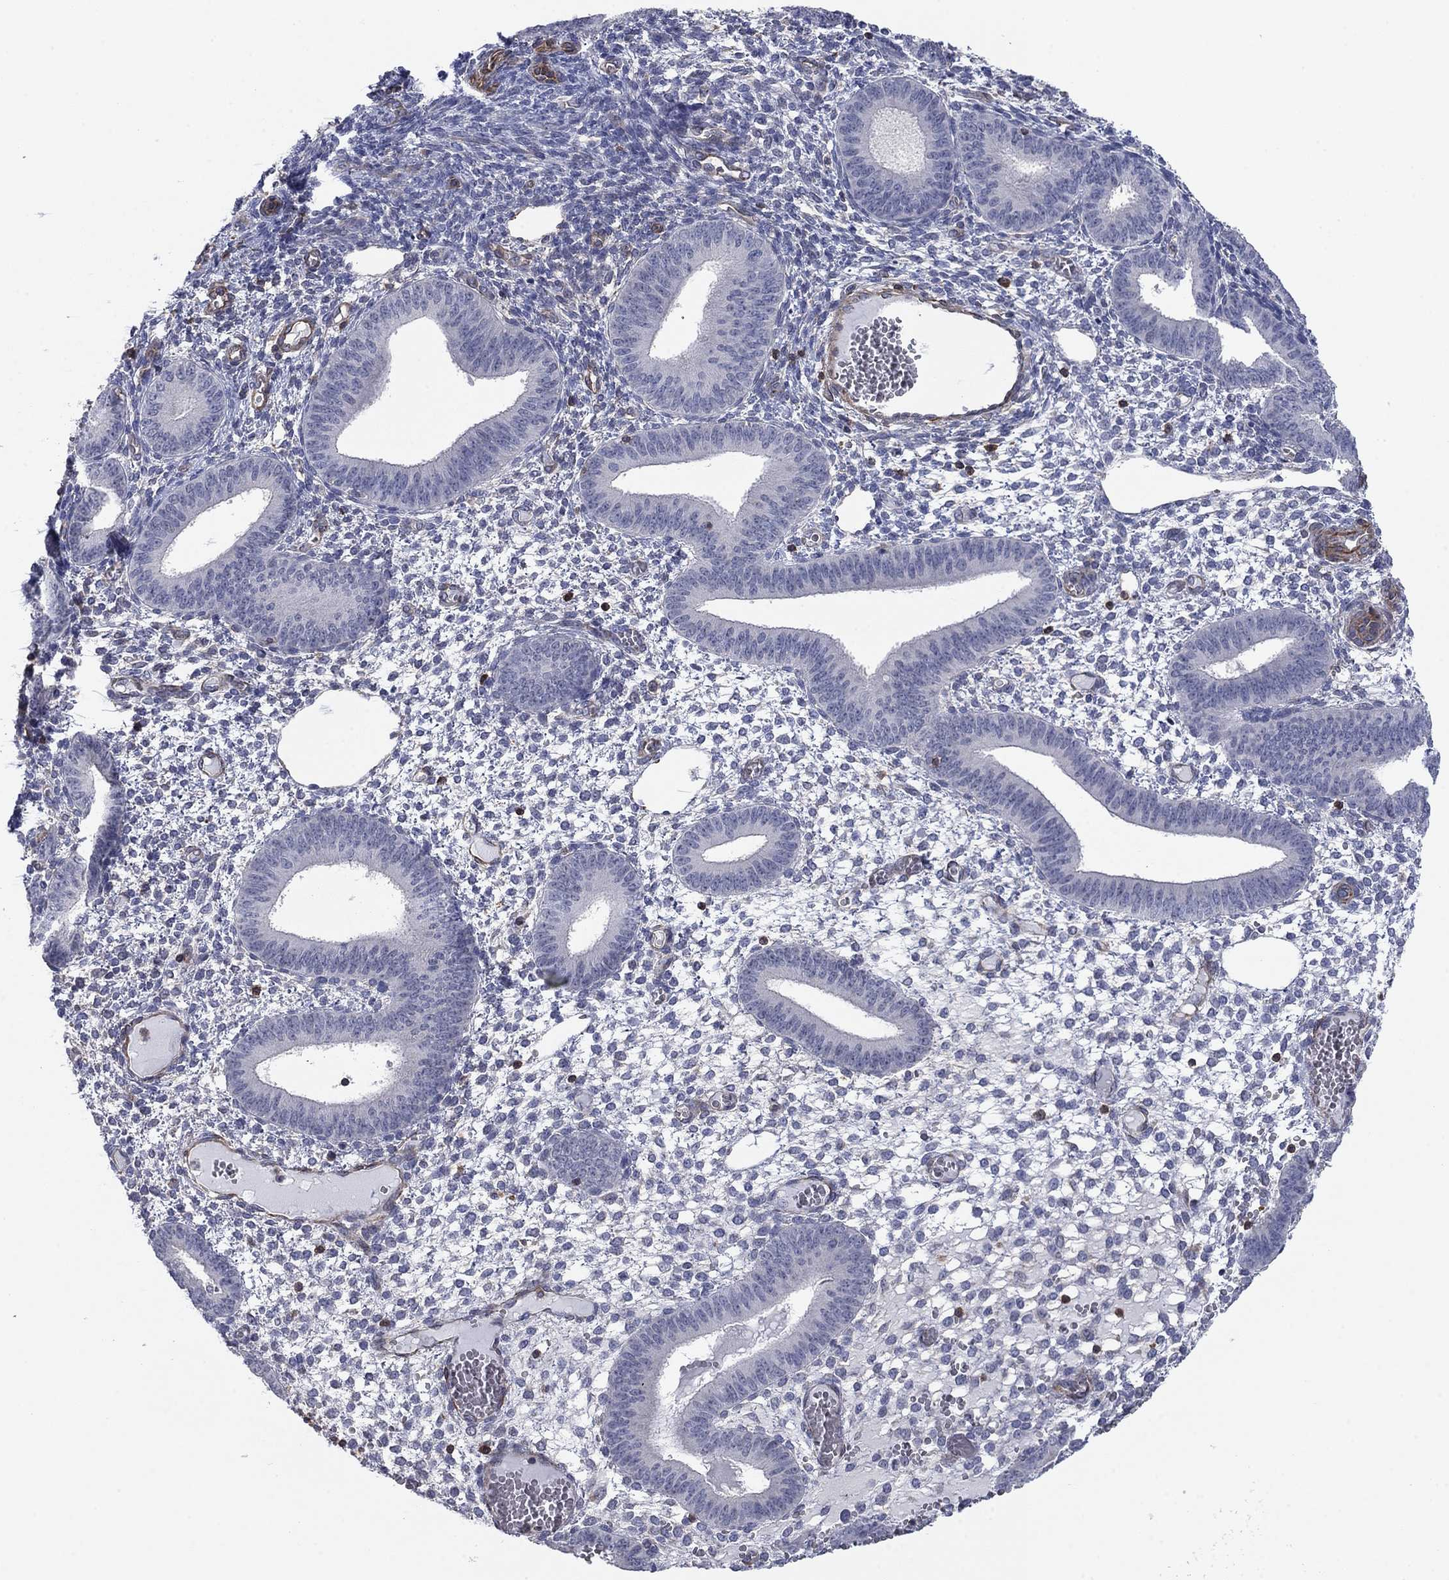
{"staining": {"intensity": "negative", "quantity": "none", "location": "none"}, "tissue": "endometrium", "cell_type": "Cells in endometrial stroma", "image_type": "normal", "snomed": [{"axis": "morphology", "description": "Normal tissue, NOS"}, {"axis": "topography", "description": "Endometrium"}], "caption": "Immunohistochemistry histopathology image of unremarkable endometrium stained for a protein (brown), which shows no staining in cells in endometrial stroma. (Stains: DAB (3,3'-diaminobenzidine) IHC with hematoxylin counter stain, Microscopy: brightfield microscopy at high magnification).", "gene": "PSD4", "patient": {"sex": "female", "age": 42}}